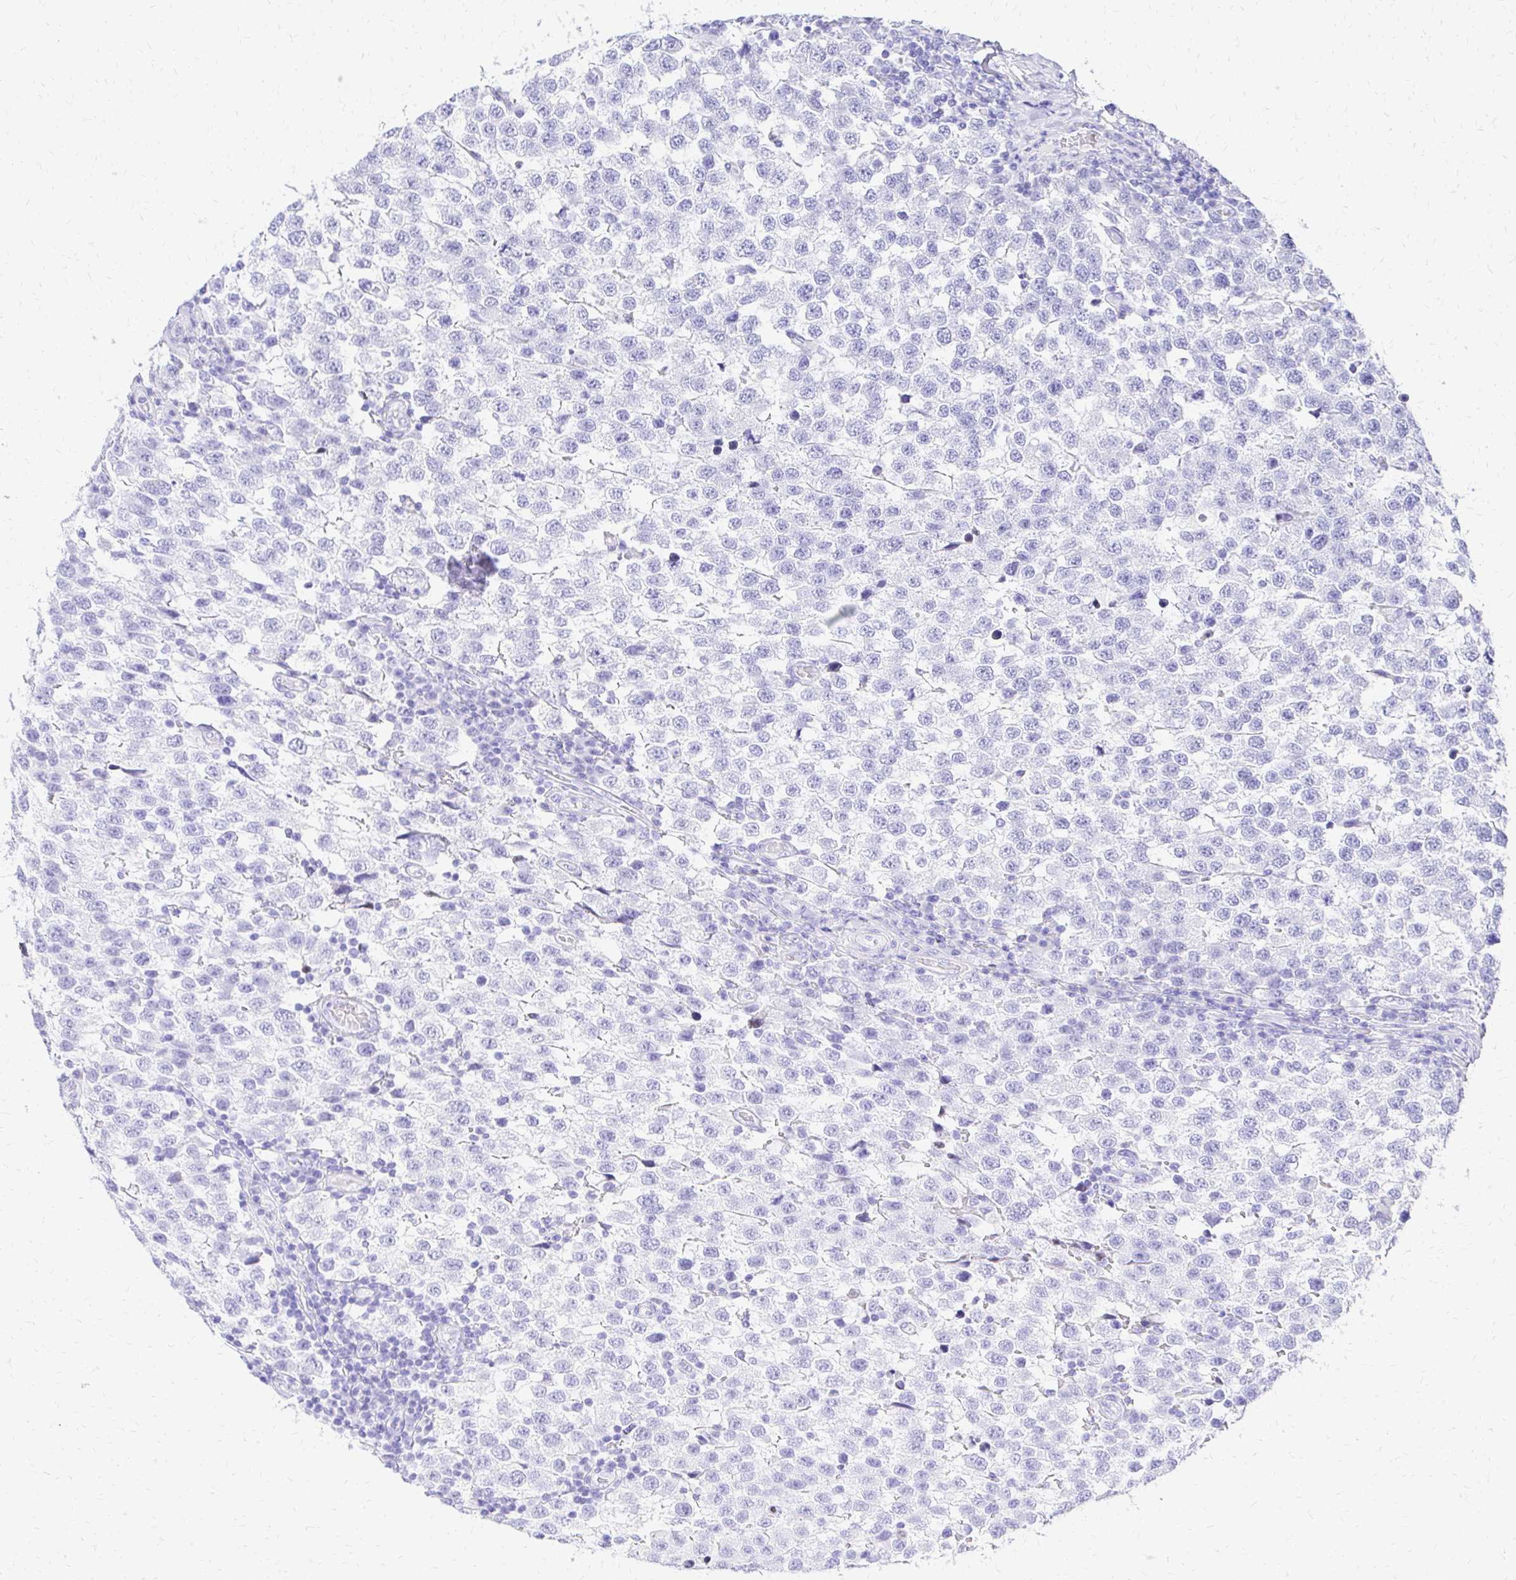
{"staining": {"intensity": "negative", "quantity": "none", "location": "none"}, "tissue": "testis cancer", "cell_type": "Tumor cells", "image_type": "cancer", "snomed": [{"axis": "morphology", "description": "Seminoma, NOS"}, {"axis": "topography", "description": "Testis"}], "caption": "Histopathology image shows no significant protein expression in tumor cells of testis cancer (seminoma).", "gene": "S100G", "patient": {"sex": "male", "age": 34}}